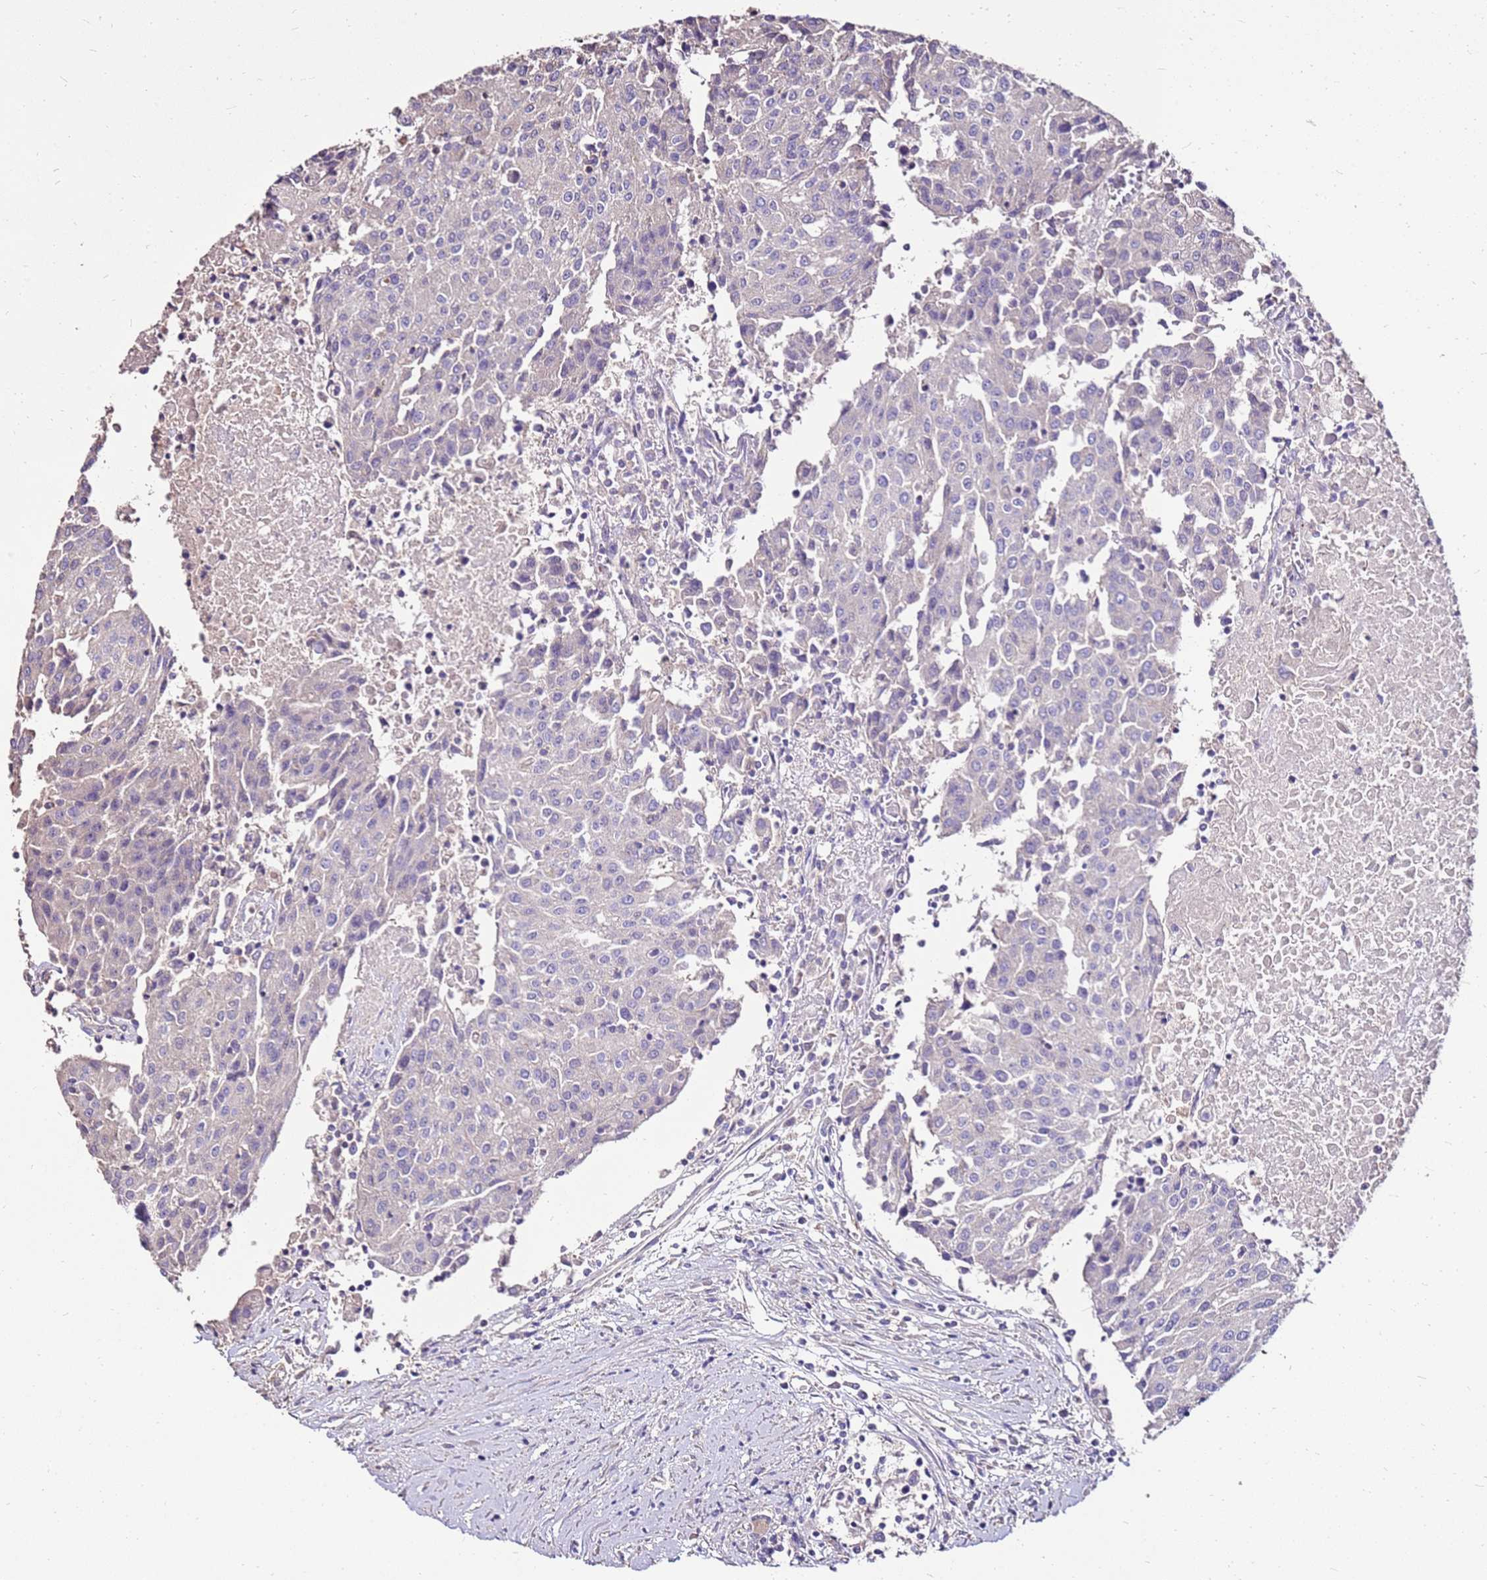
{"staining": {"intensity": "negative", "quantity": "none", "location": "none"}, "tissue": "urothelial cancer", "cell_type": "Tumor cells", "image_type": "cancer", "snomed": [{"axis": "morphology", "description": "Urothelial carcinoma, High grade"}, {"axis": "topography", "description": "Urinary bladder"}], "caption": "This is an immunohistochemistry histopathology image of urothelial cancer. There is no staining in tumor cells.", "gene": "EXD3", "patient": {"sex": "female", "age": 85}}